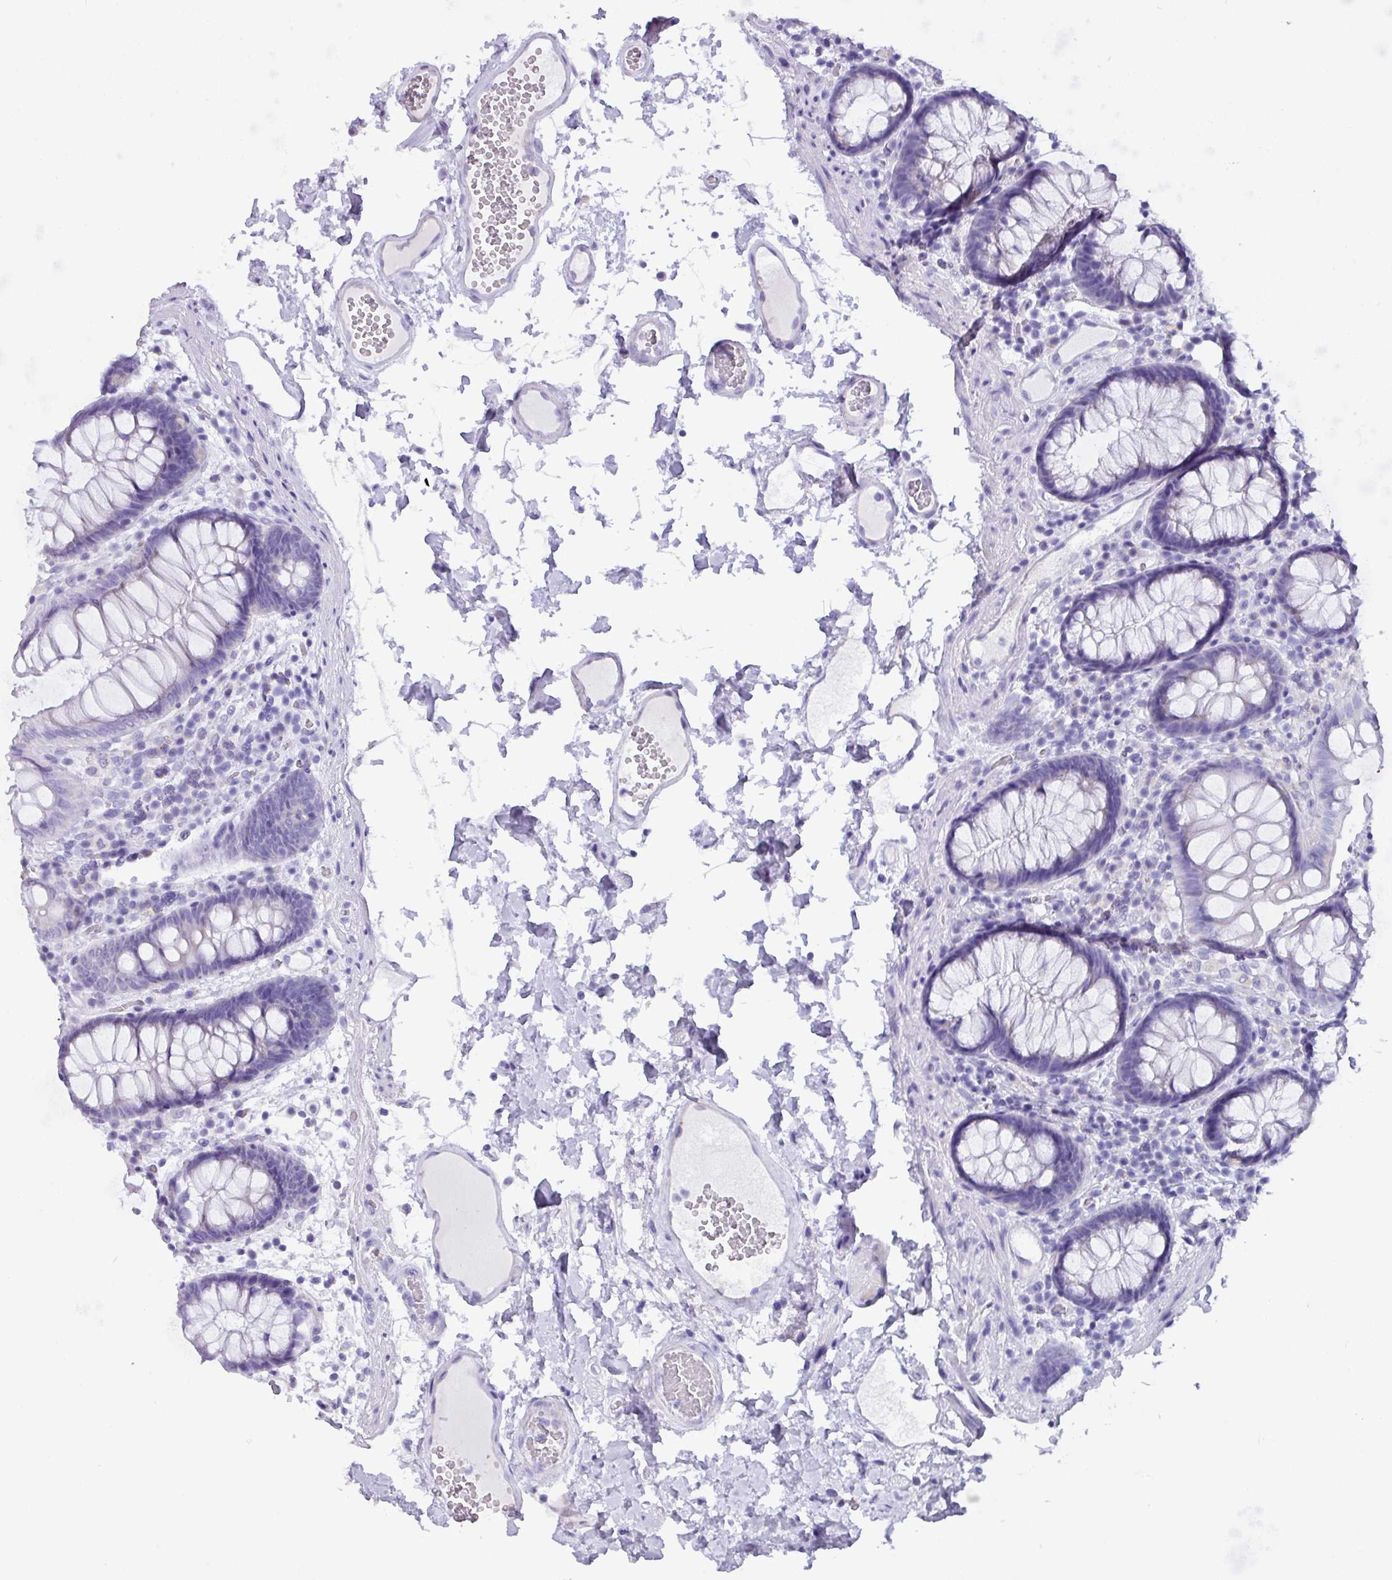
{"staining": {"intensity": "negative", "quantity": "none", "location": "none"}, "tissue": "colon", "cell_type": "Endothelial cells", "image_type": "normal", "snomed": [{"axis": "morphology", "description": "Normal tissue, NOS"}, {"axis": "topography", "description": "Colon"}], "caption": "DAB (3,3'-diaminobenzidine) immunohistochemical staining of normal human colon demonstrates no significant positivity in endothelial cells. The staining is performed using DAB (3,3'-diaminobenzidine) brown chromogen with nuclei counter-stained in using hematoxylin.", "gene": "NCCRP1", "patient": {"sex": "male", "age": 84}}